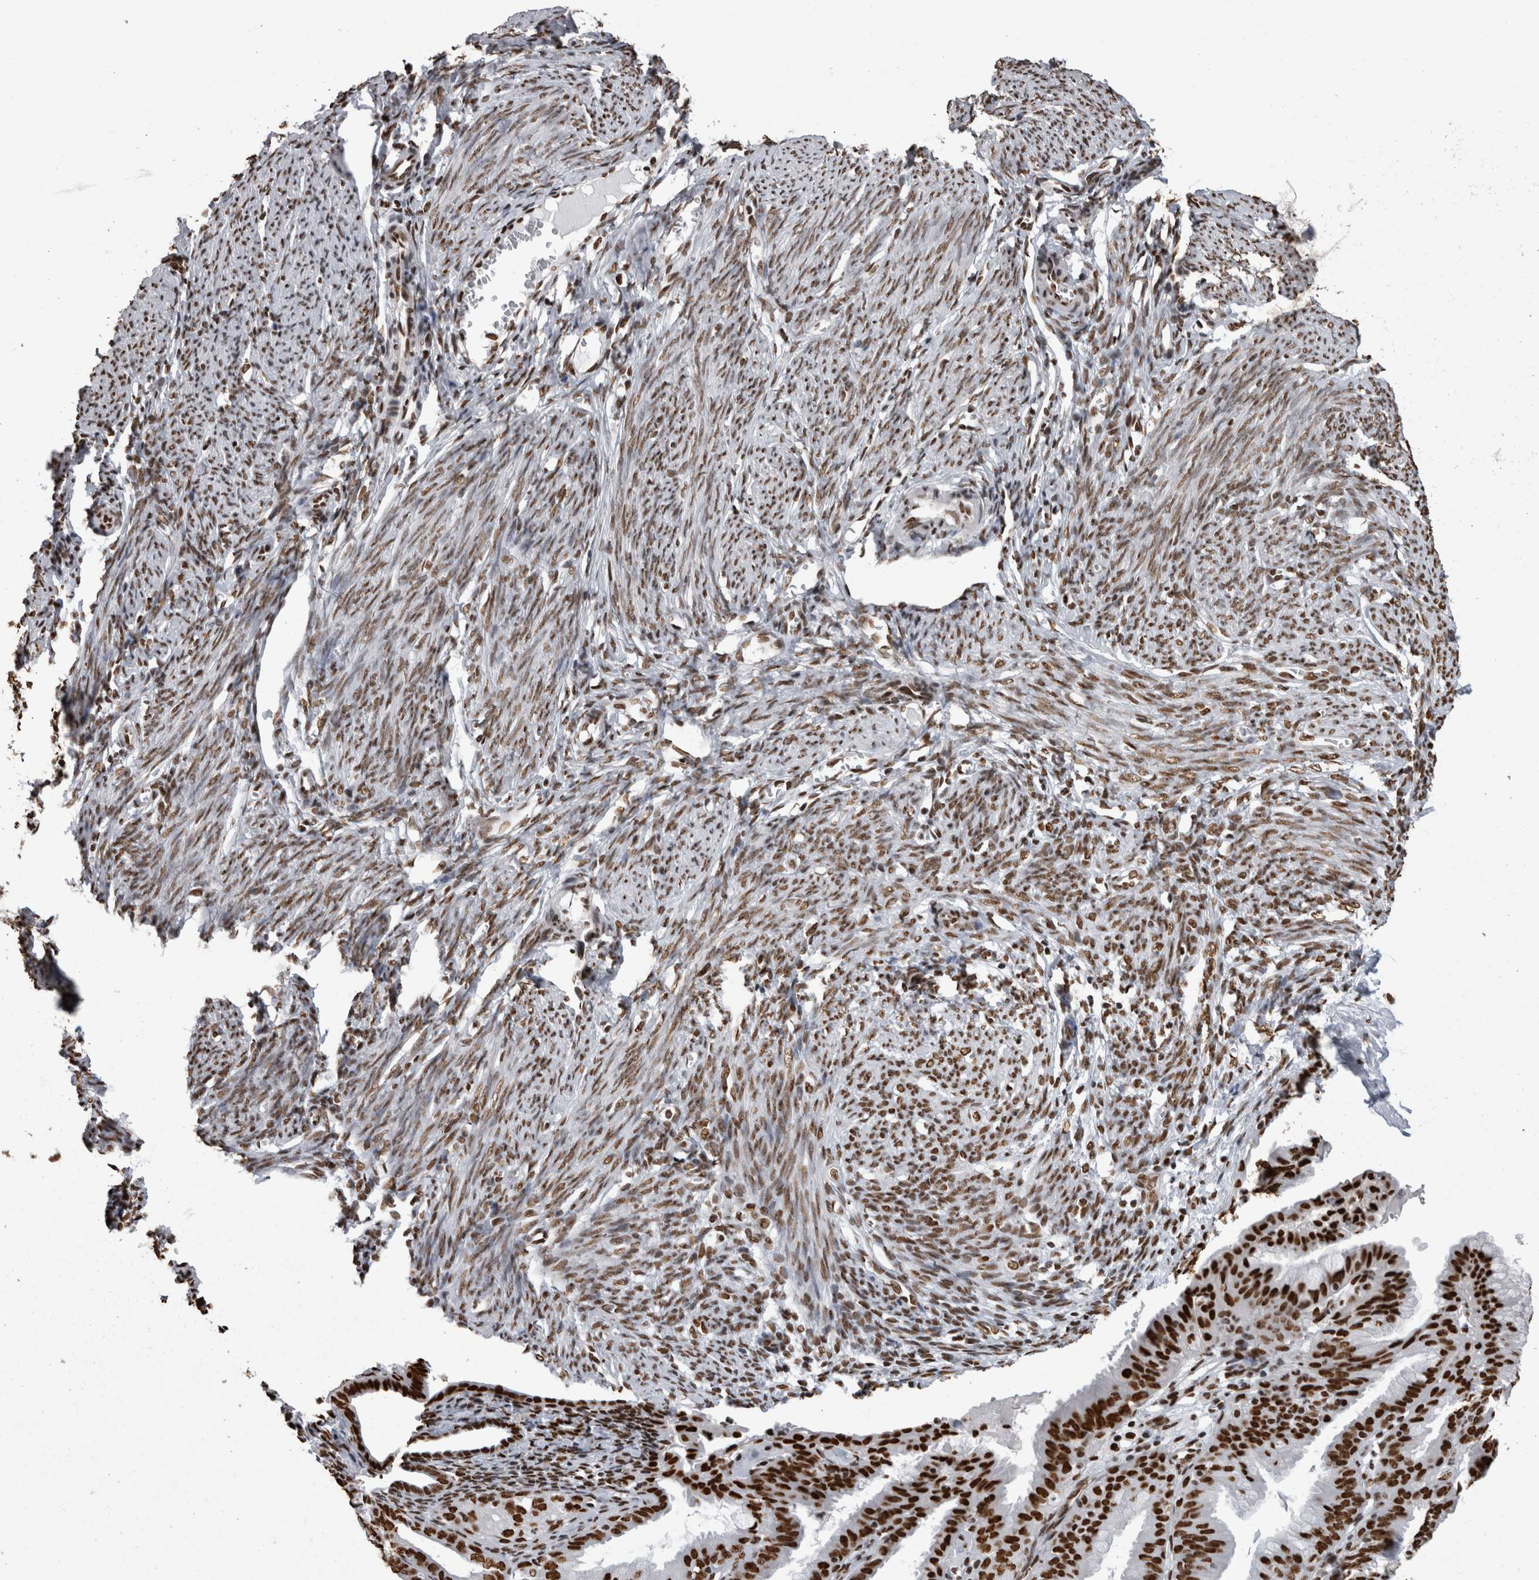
{"staining": {"intensity": "moderate", "quantity": "25%-75%", "location": "nuclear"}, "tissue": "endometrium", "cell_type": "Cells in endometrial stroma", "image_type": "normal", "snomed": [{"axis": "morphology", "description": "Normal tissue, NOS"}, {"axis": "morphology", "description": "Adenocarcinoma, NOS"}, {"axis": "topography", "description": "Endometrium"}], "caption": "Protein staining by immunohistochemistry (IHC) reveals moderate nuclear positivity in approximately 25%-75% of cells in endometrial stroma in unremarkable endometrium. (DAB (3,3'-diaminobenzidine) IHC with brightfield microscopy, high magnification).", "gene": "HNRNPM", "patient": {"sex": "female", "age": 57}}